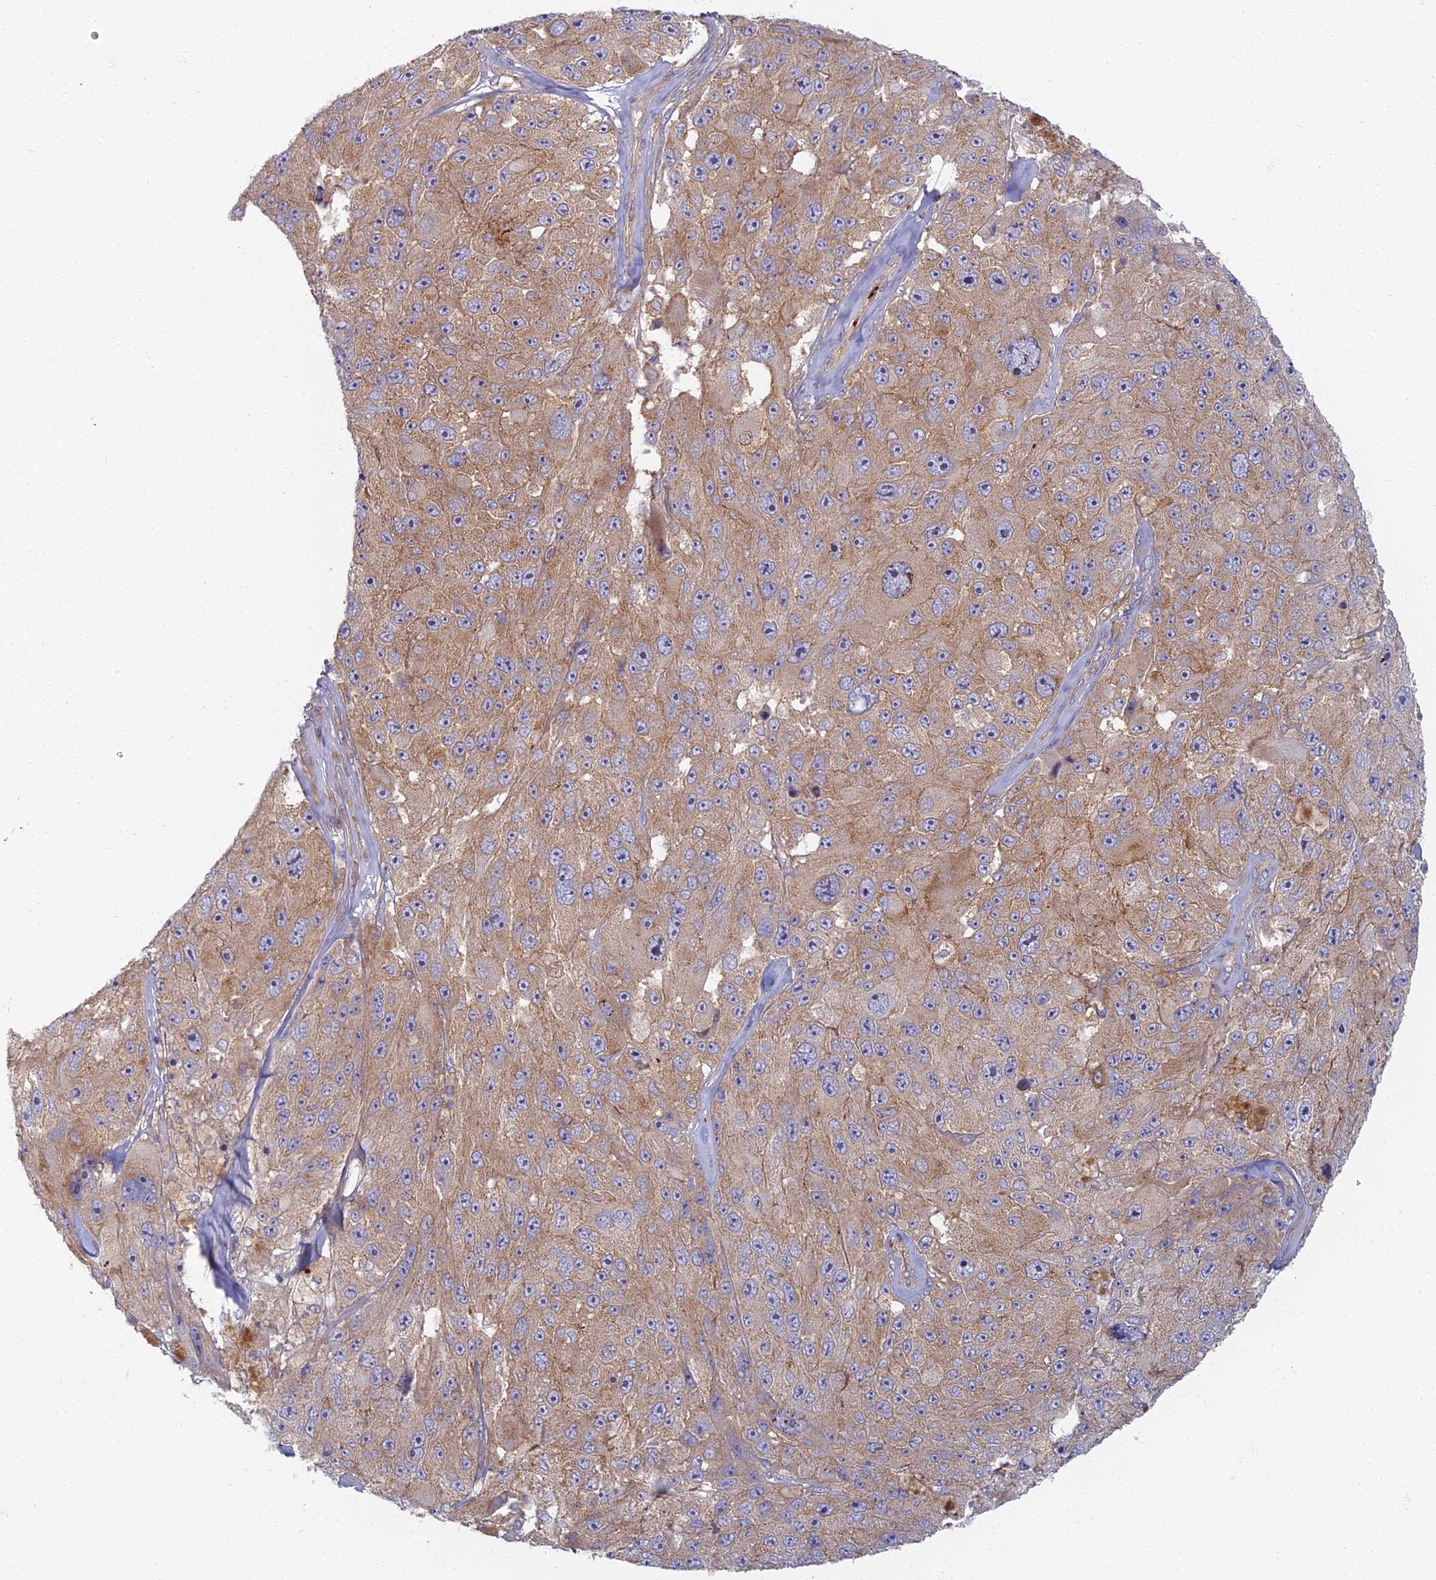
{"staining": {"intensity": "weak", "quantity": "25%-75%", "location": "cytoplasmic/membranous"}, "tissue": "melanoma", "cell_type": "Tumor cells", "image_type": "cancer", "snomed": [{"axis": "morphology", "description": "Malignant melanoma, Metastatic site"}, {"axis": "topography", "description": "Lymph node"}], "caption": "This is an image of immunohistochemistry (IHC) staining of malignant melanoma (metastatic site), which shows weak staining in the cytoplasmic/membranous of tumor cells.", "gene": "PROX2", "patient": {"sex": "male", "age": 62}}